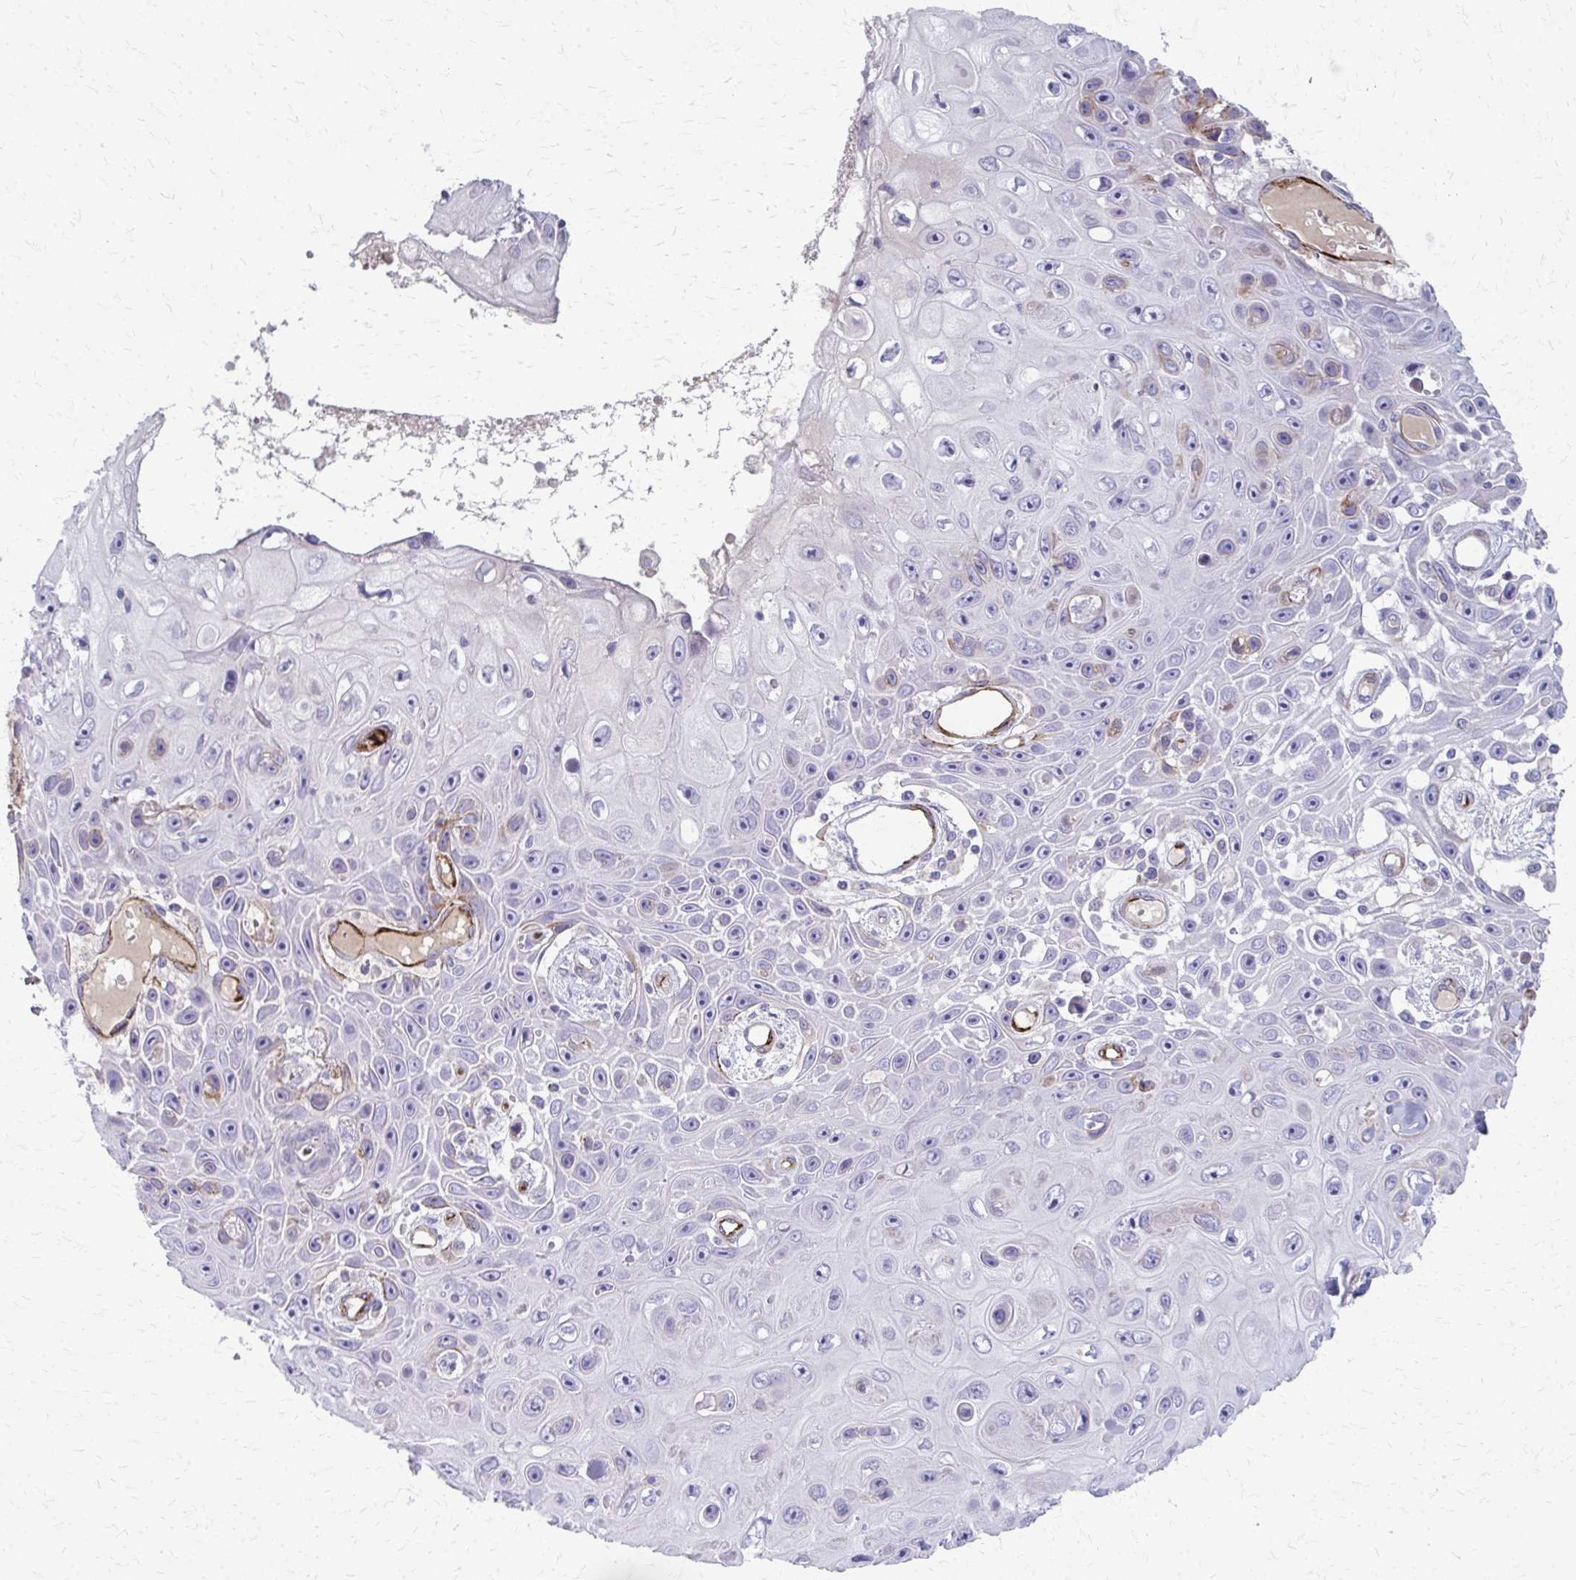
{"staining": {"intensity": "weak", "quantity": "<25%", "location": "cytoplasmic/membranous"}, "tissue": "skin cancer", "cell_type": "Tumor cells", "image_type": "cancer", "snomed": [{"axis": "morphology", "description": "Squamous cell carcinoma, NOS"}, {"axis": "topography", "description": "Skin"}], "caption": "High power microscopy image of an immunohistochemistry histopathology image of skin cancer (squamous cell carcinoma), revealing no significant expression in tumor cells. Brightfield microscopy of immunohistochemistry stained with DAB (brown) and hematoxylin (blue), captured at high magnification.", "gene": "ADIPOQ", "patient": {"sex": "male", "age": 82}}